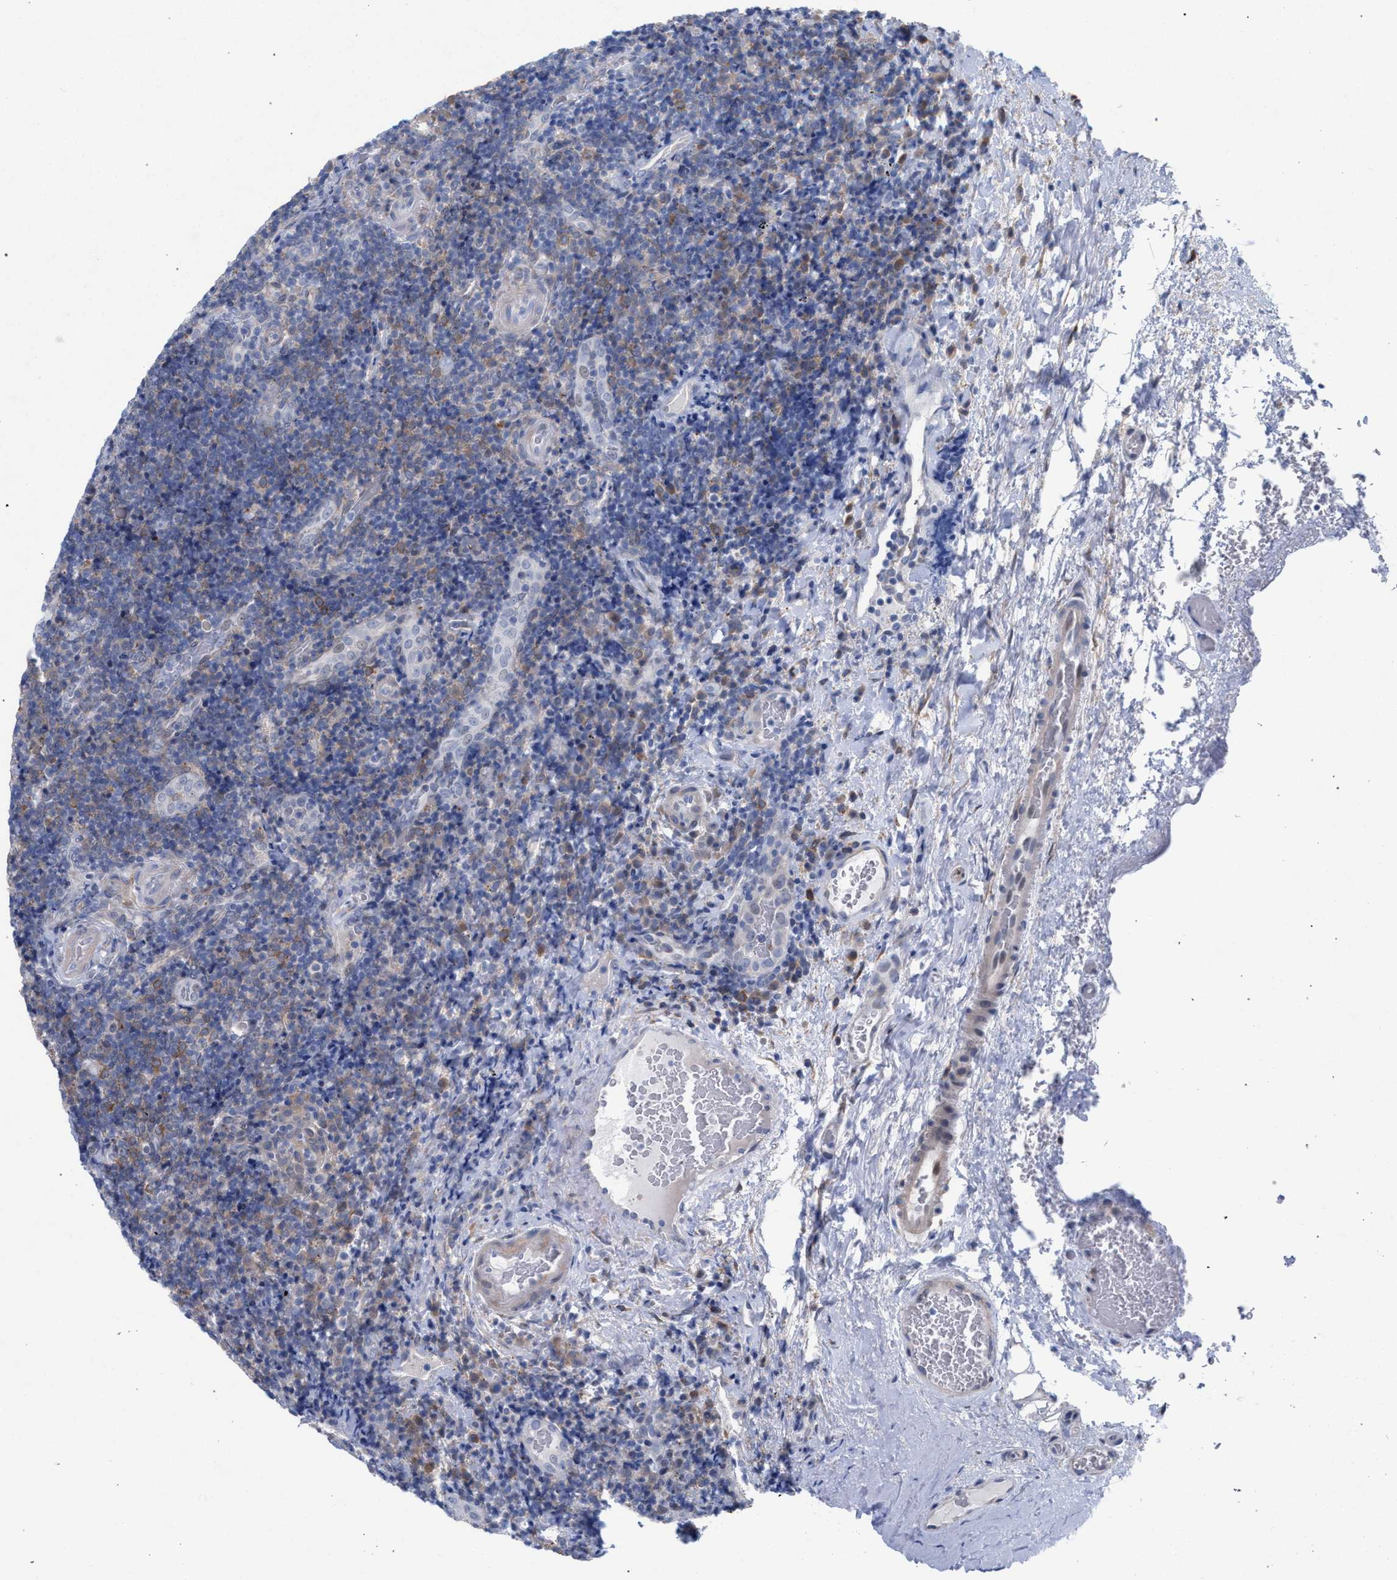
{"staining": {"intensity": "moderate", "quantity": "<25%", "location": "cytoplasmic/membranous"}, "tissue": "lymphoma", "cell_type": "Tumor cells", "image_type": "cancer", "snomed": [{"axis": "morphology", "description": "Malignant lymphoma, non-Hodgkin's type, High grade"}, {"axis": "topography", "description": "Tonsil"}], "caption": "Moderate cytoplasmic/membranous protein expression is identified in approximately <25% of tumor cells in high-grade malignant lymphoma, non-Hodgkin's type.", "gene": "FHOD3", "patient": {"sex": "female", "age": 36}}